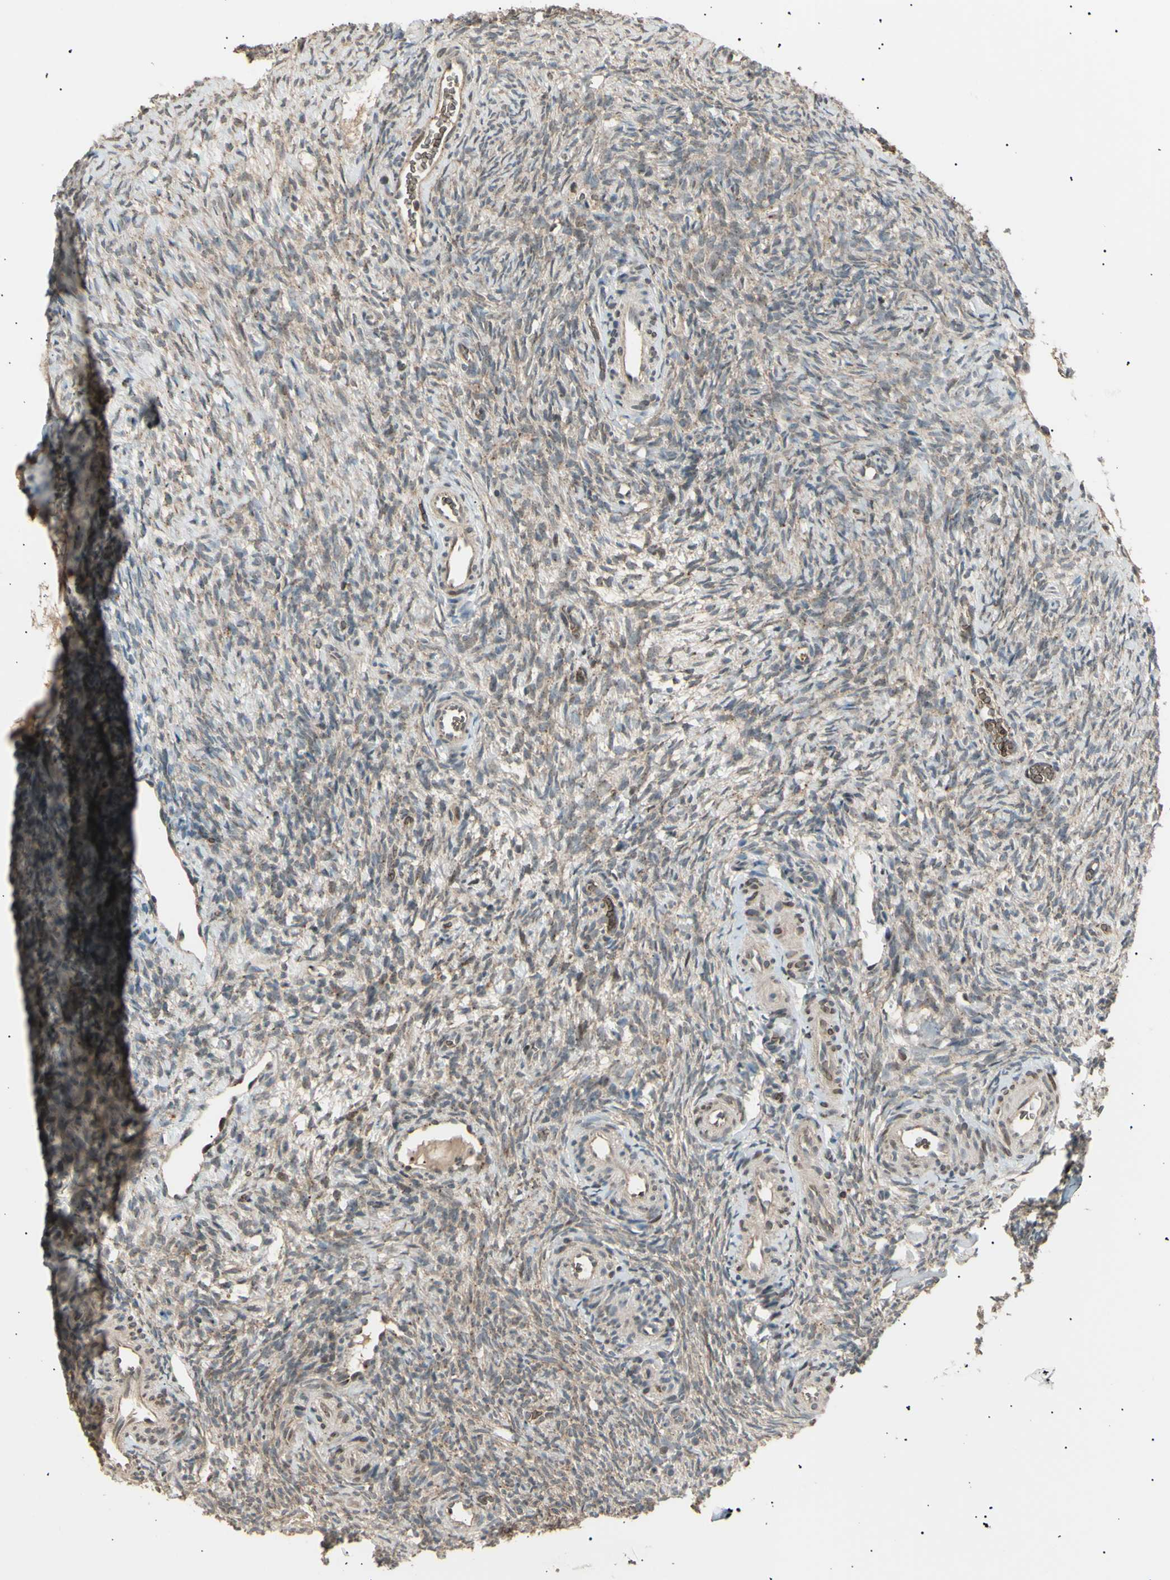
{"staining": {"intensity": "weak", "quantity": "25%-75%", "location": "cytoplasmic/membranous"}, "tissue": "ovary", "cell_type": "Ovarian stroma cells", "image_type": "normal", "snomed": [{"axis": "morphology", "description": "Normal tissue, NOS"}, {"axis": "topography", "description": "Ovary"}], "caption": "A high-resolution image shows immunohistochemistry staining of normal ovary, which reveals weak cytoplasmic/membranous staining in approximately 25%-75% of ovarian stroma cells.", "gene": "NUAK2", "patient": {"sex": "female", "age": 35}}